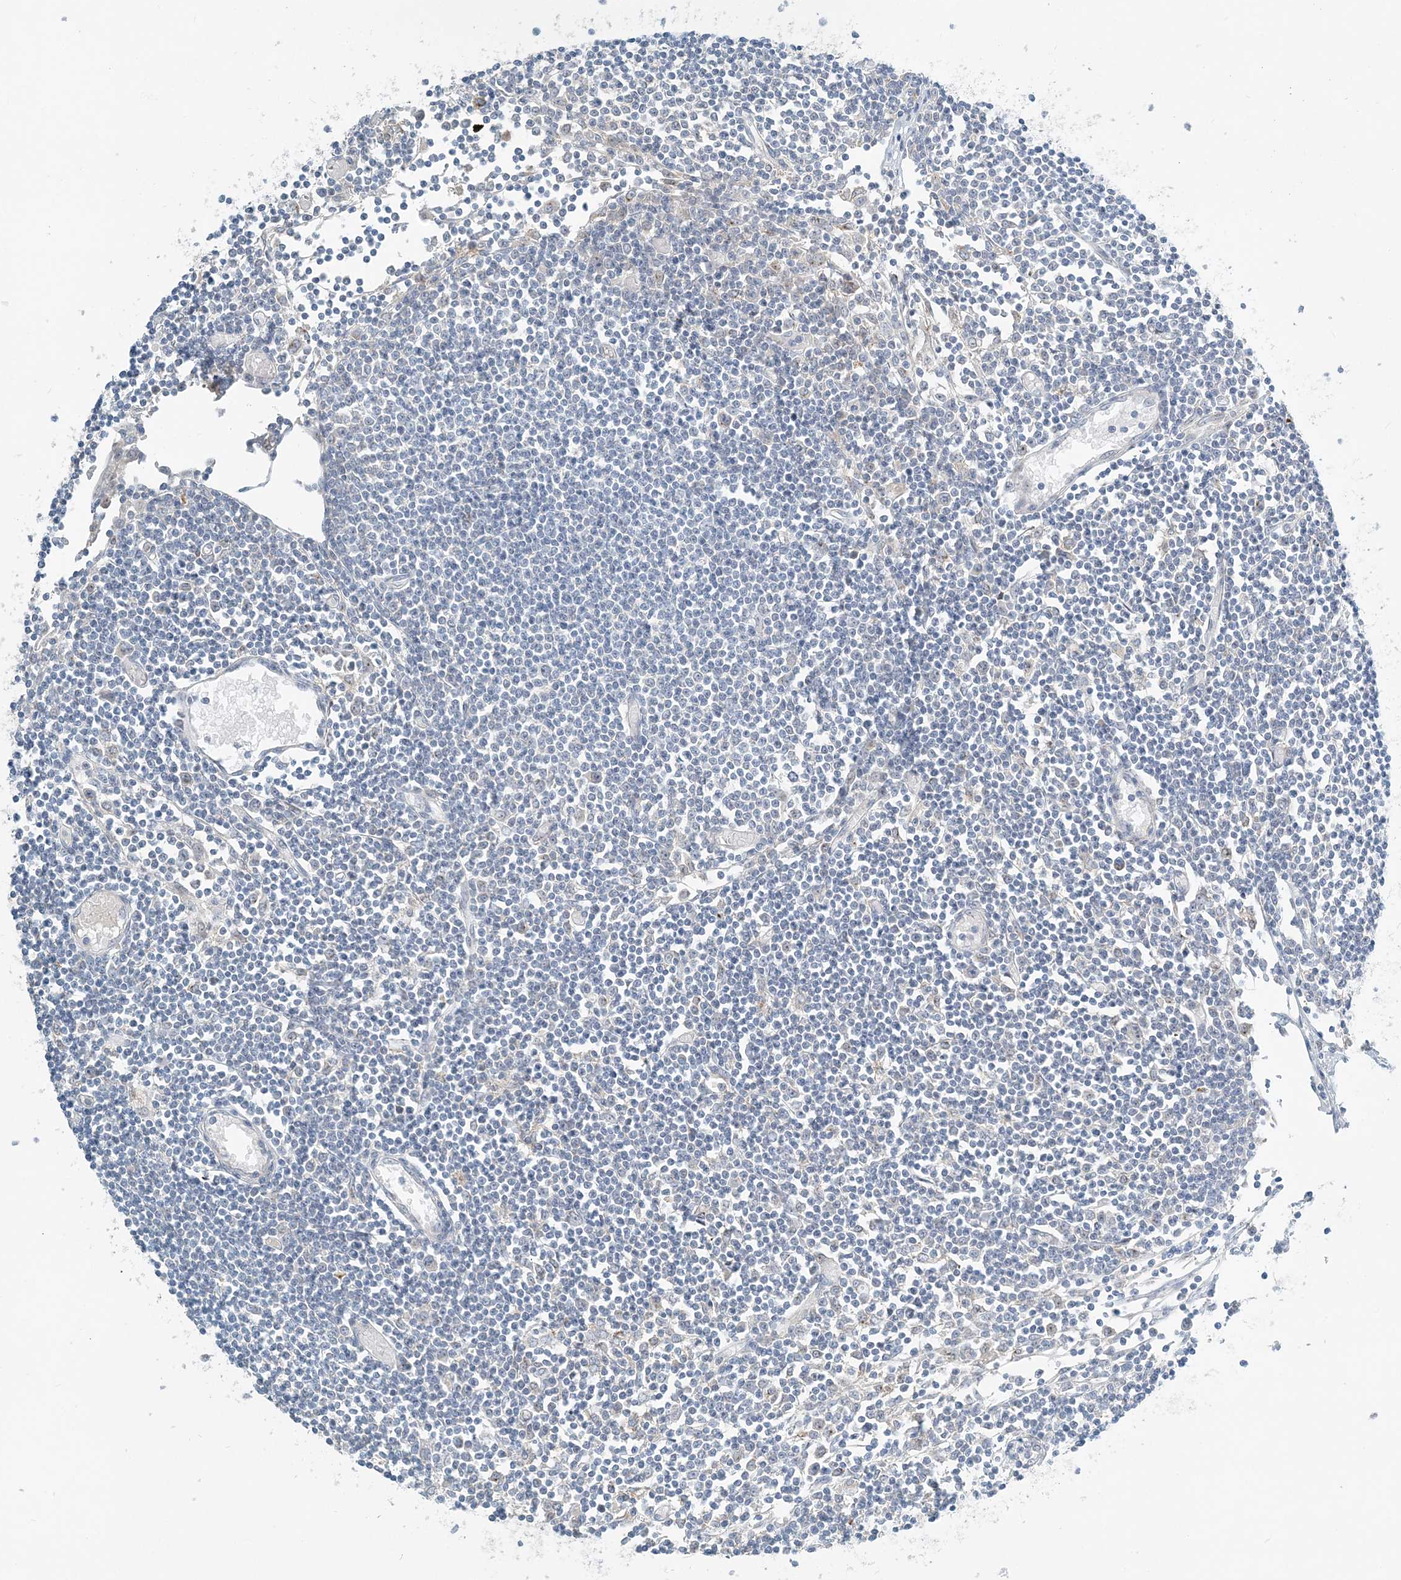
{"staining": {"intensity": "negative", "quantity": "none", "location": "none"}, "tissue": "lymph node", "cell_type": "Germinal center cells", "image_type": "normal", "snomed": [{"axis": "morphology", "description": "Normal tissue, NOS"}, {"axis": "topography", "description": "Lymph node"}], "caption": "Immunohistochemistry photomicrograph of unremarkable human lymph node stained for a protein (brown), which demonstrates no expression in germinal center cells. The staining was performed using DAB (3,3'-diaminobenzidine) to visualize the protein expression in brown, while the nuclei were stained in blue with hematoxylin (Magnification: 20x).", "gene": "NAA11", "patient": {"sex": "female", "age": 11}}